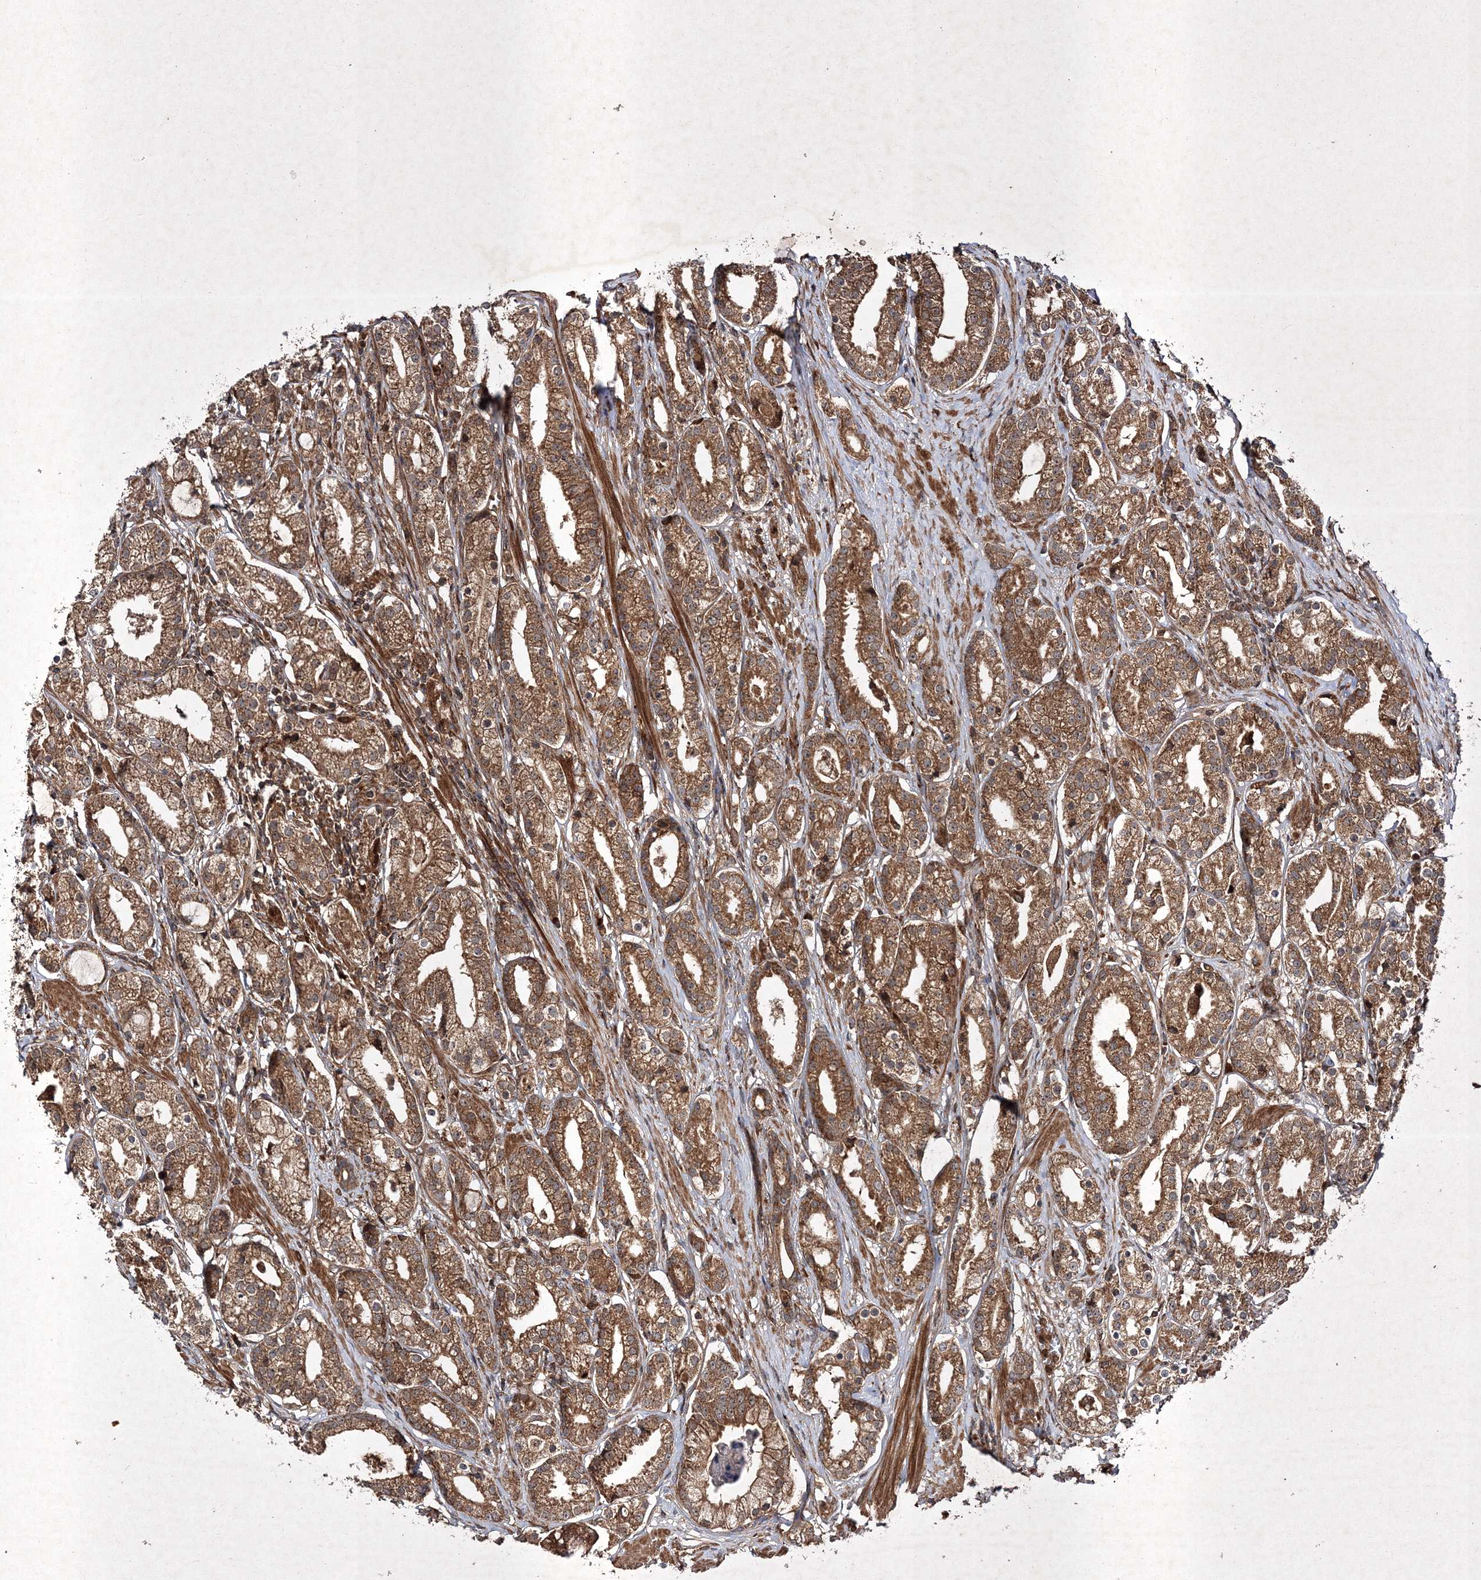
{"staining": {"intensity": "moderate", "quantity": ">75%", "location": "cytoplasmic/membranous"}, "tissue": "prostate cancer", "cell_type": "Tumor cells", "image_type": "cancer", "snomed": [{"axis": "morphology", "description": "Adenocarcinoma, High grade"}, {"axis": "topography", "description": "Prostate"}], "caption": "Immunohistochemistry photomicrograph of neoplastic tissue: prostate adenocarcinoma (high-grade) stained using IHC displays medium levels of moderate protein expression localized specifically in the cytoplasmic/membranous of tumor cells, appearing as a cytoplasmic/membranous brown color.", "gene": "DNAJC13", "patient": {"sex": "male", "age": 69}}